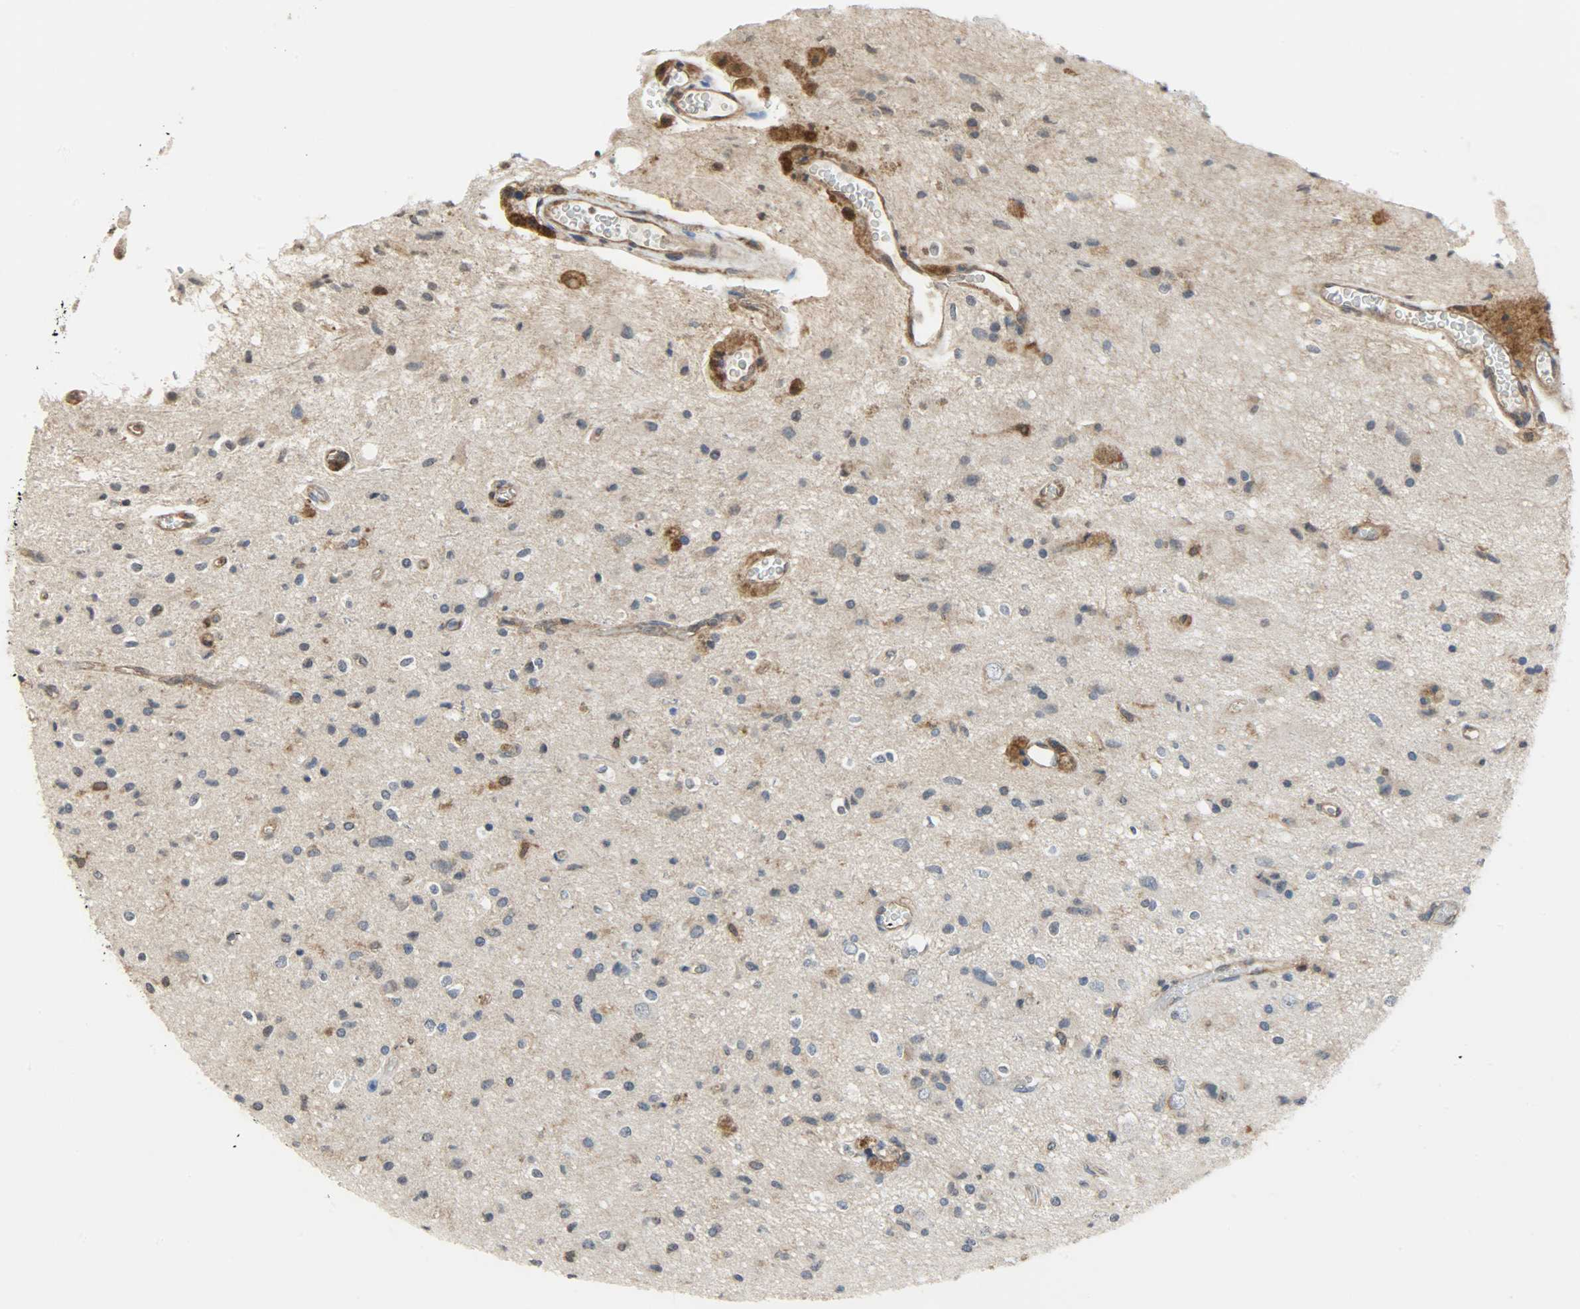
{"staining": {"intensity": "moderate", "quantity": "25%-75%", "location": "cytoplasmic/membranous"}, "tissue": "glioma", "cell_type": "Tumor cells", "image_type": "cancer", "snomed": [{"axis": "morphology", "description": "Glioma, malignant, High grade"}, {"axis": "topography", "description": "Brain"}], "caption": "Protein staining of high-grade glioma (malignant) tissue reveals moderate cytoplasmic/membranous staining in about 25%-75% of tumor cells.", "gene": "TRIM21", "patient": {"sex": "male", "age": 47}}